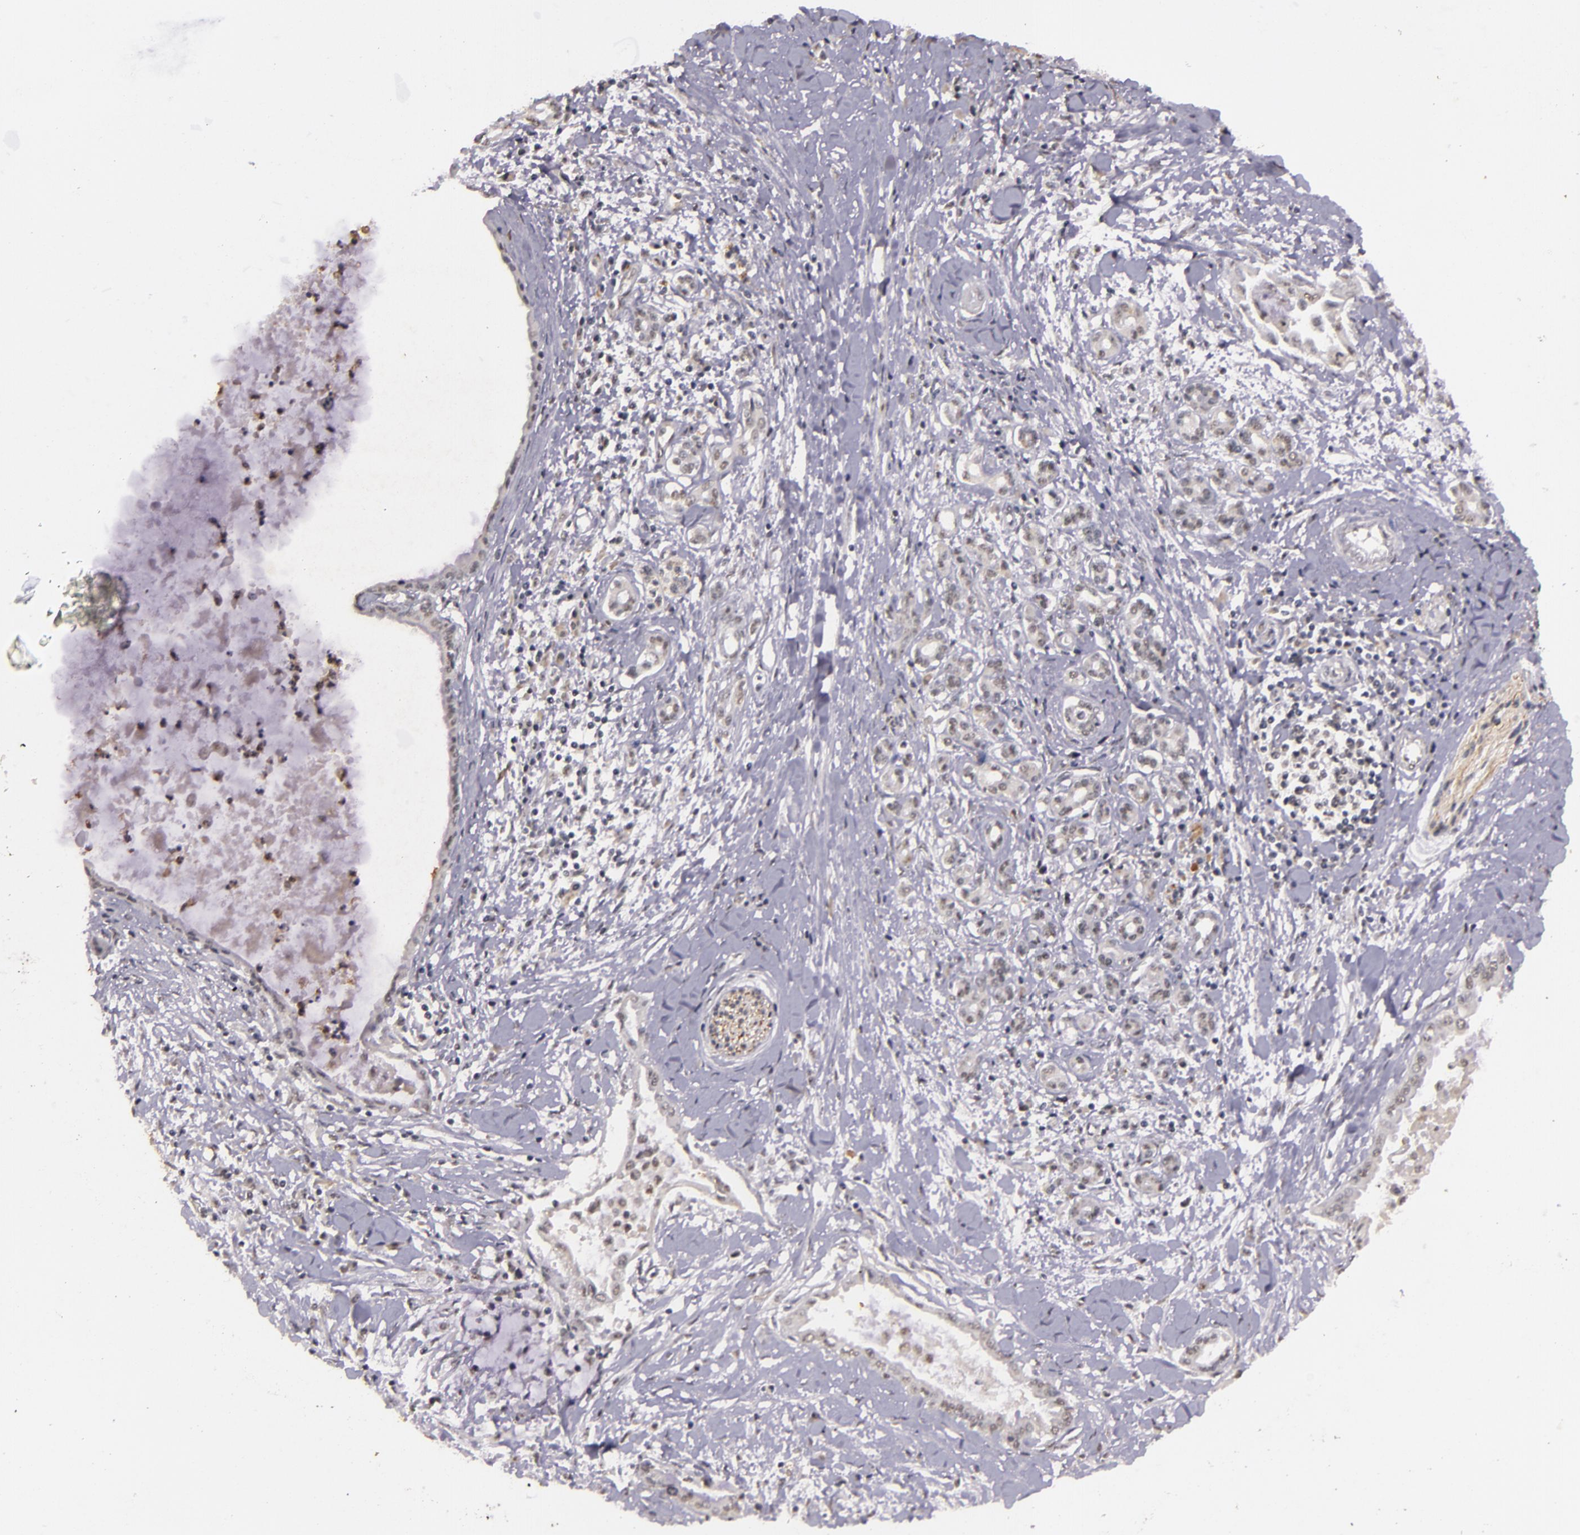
{"staining": {"intensity": "weak", "quantity": "<25%", "location": "nuclear"}, "tissue": "pancreatic cancer", "cell_type": "Tumor cells", "image_type": "cancer", "snomed": [{"axis": "morphology", "description": "Adenocarcinoma, NOS"}, {"axis": "topography", "description": "Pancreas"}], "caption": "There is no significant staining in tumor cells of pancreatic cancer. (Stains: DAB (3,3'-diaminobenzidine) immunohistochemistry with hematoxylin counter stain, Microscopy: brightfield microscopy at high magnification).", "gene": "CBX3", "patient": {"sex": "female", "age": 64}}